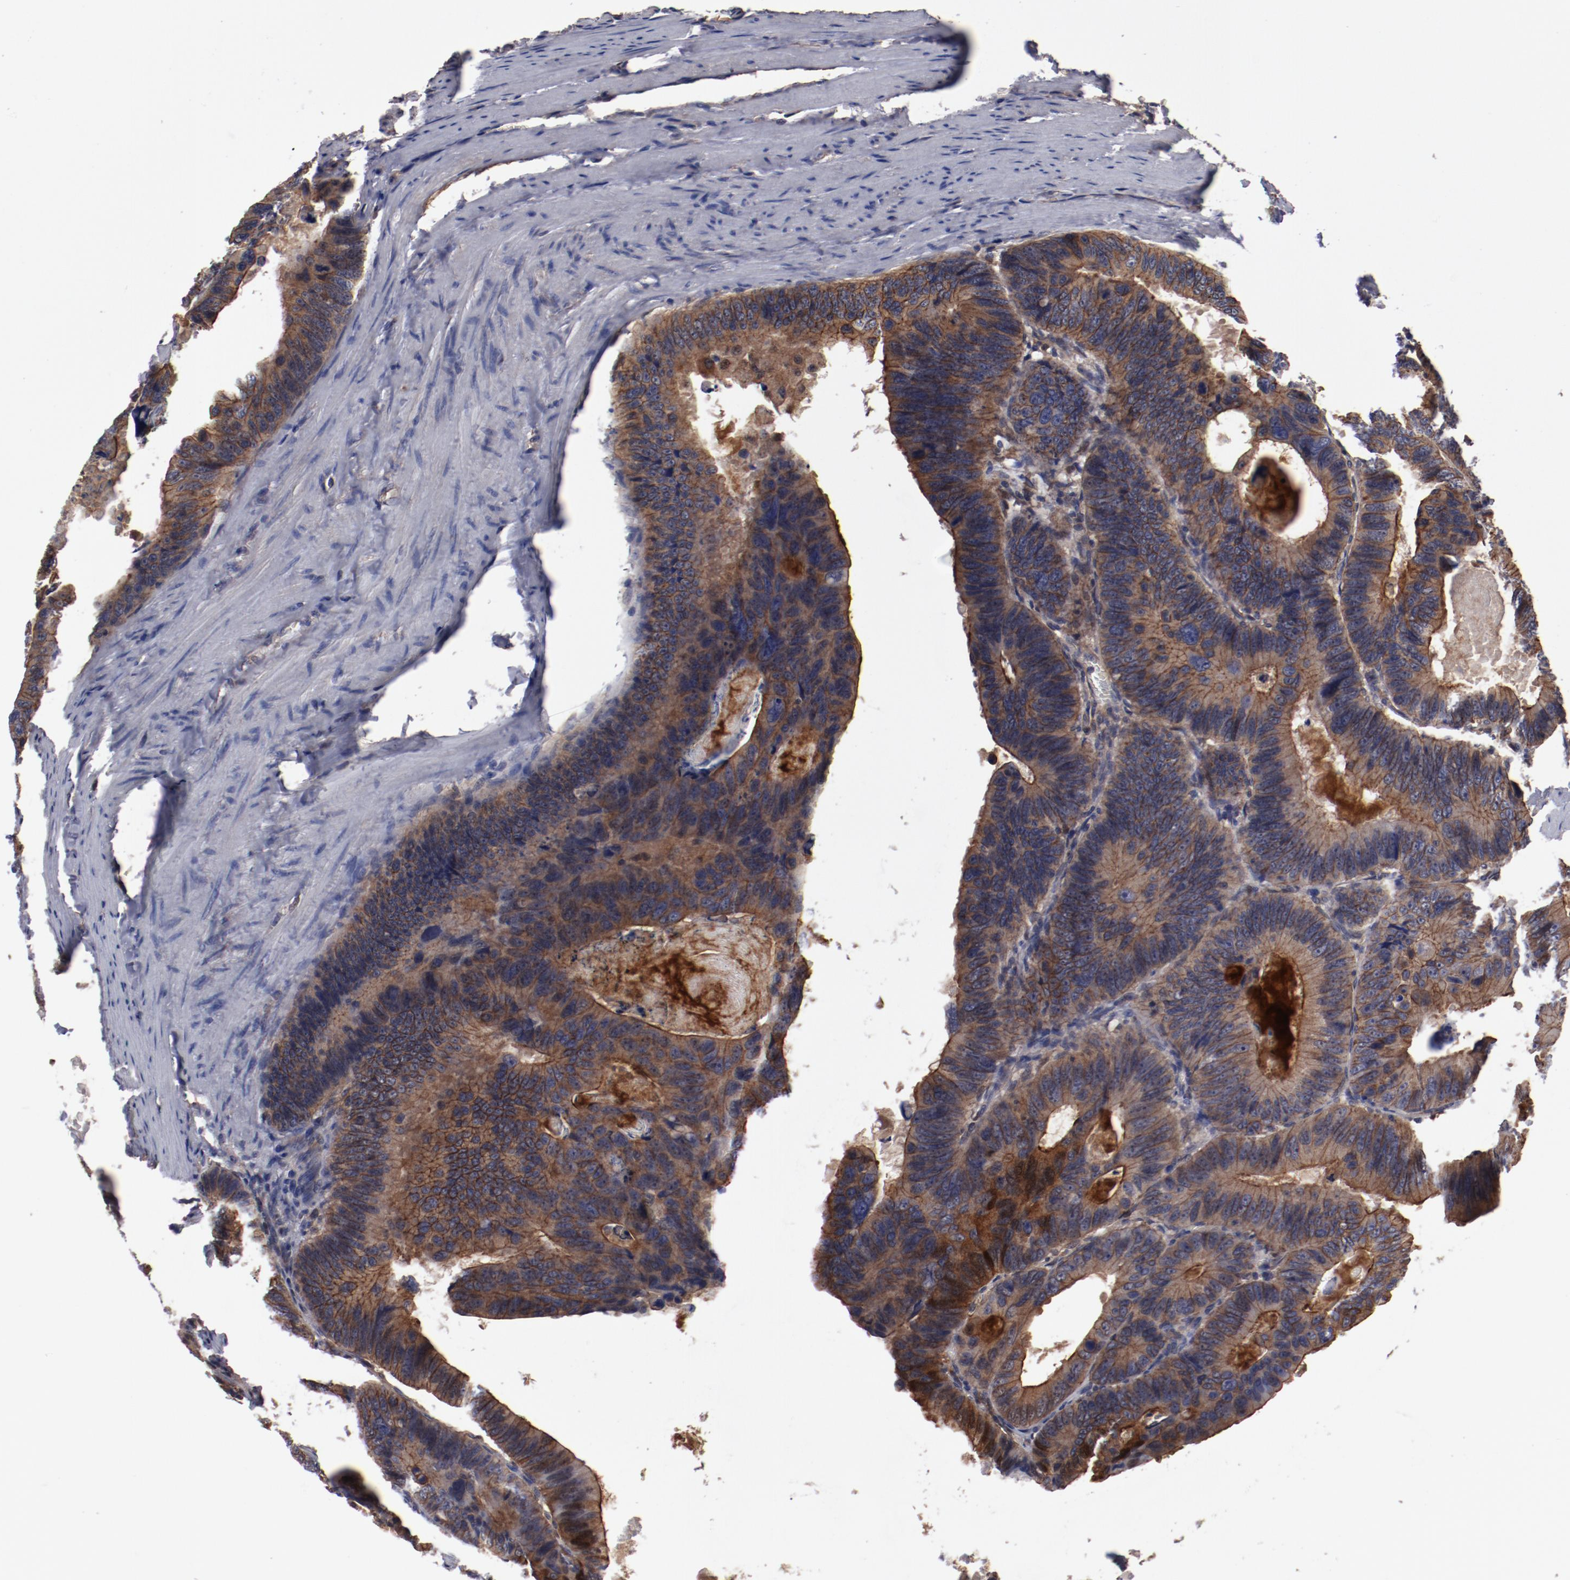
{"staining": {"intensity": "strong", "quantity": ">75%", "location": "cytoplasmic/membranous"}, "tissue": "colorectal cancer", "cell_type": "Tumor cells", "image_type": "cancer", "snomed": [{"axis": "morphology", "description": "Adenocarcinoma, NOS"}, {"axis": "topography", "description": "Colon"}], "caption": "An immunohistochemistry (IHC) photomicrograph of tumor tissue is shown. Protein staining in brown highlights strong cytoplasmic/membranous positivity in colorectal cancer (adenocarcinoma) within tumor cells.", "gene": "DNAAF2", "patient": {"sex": "female", "age": 55}}